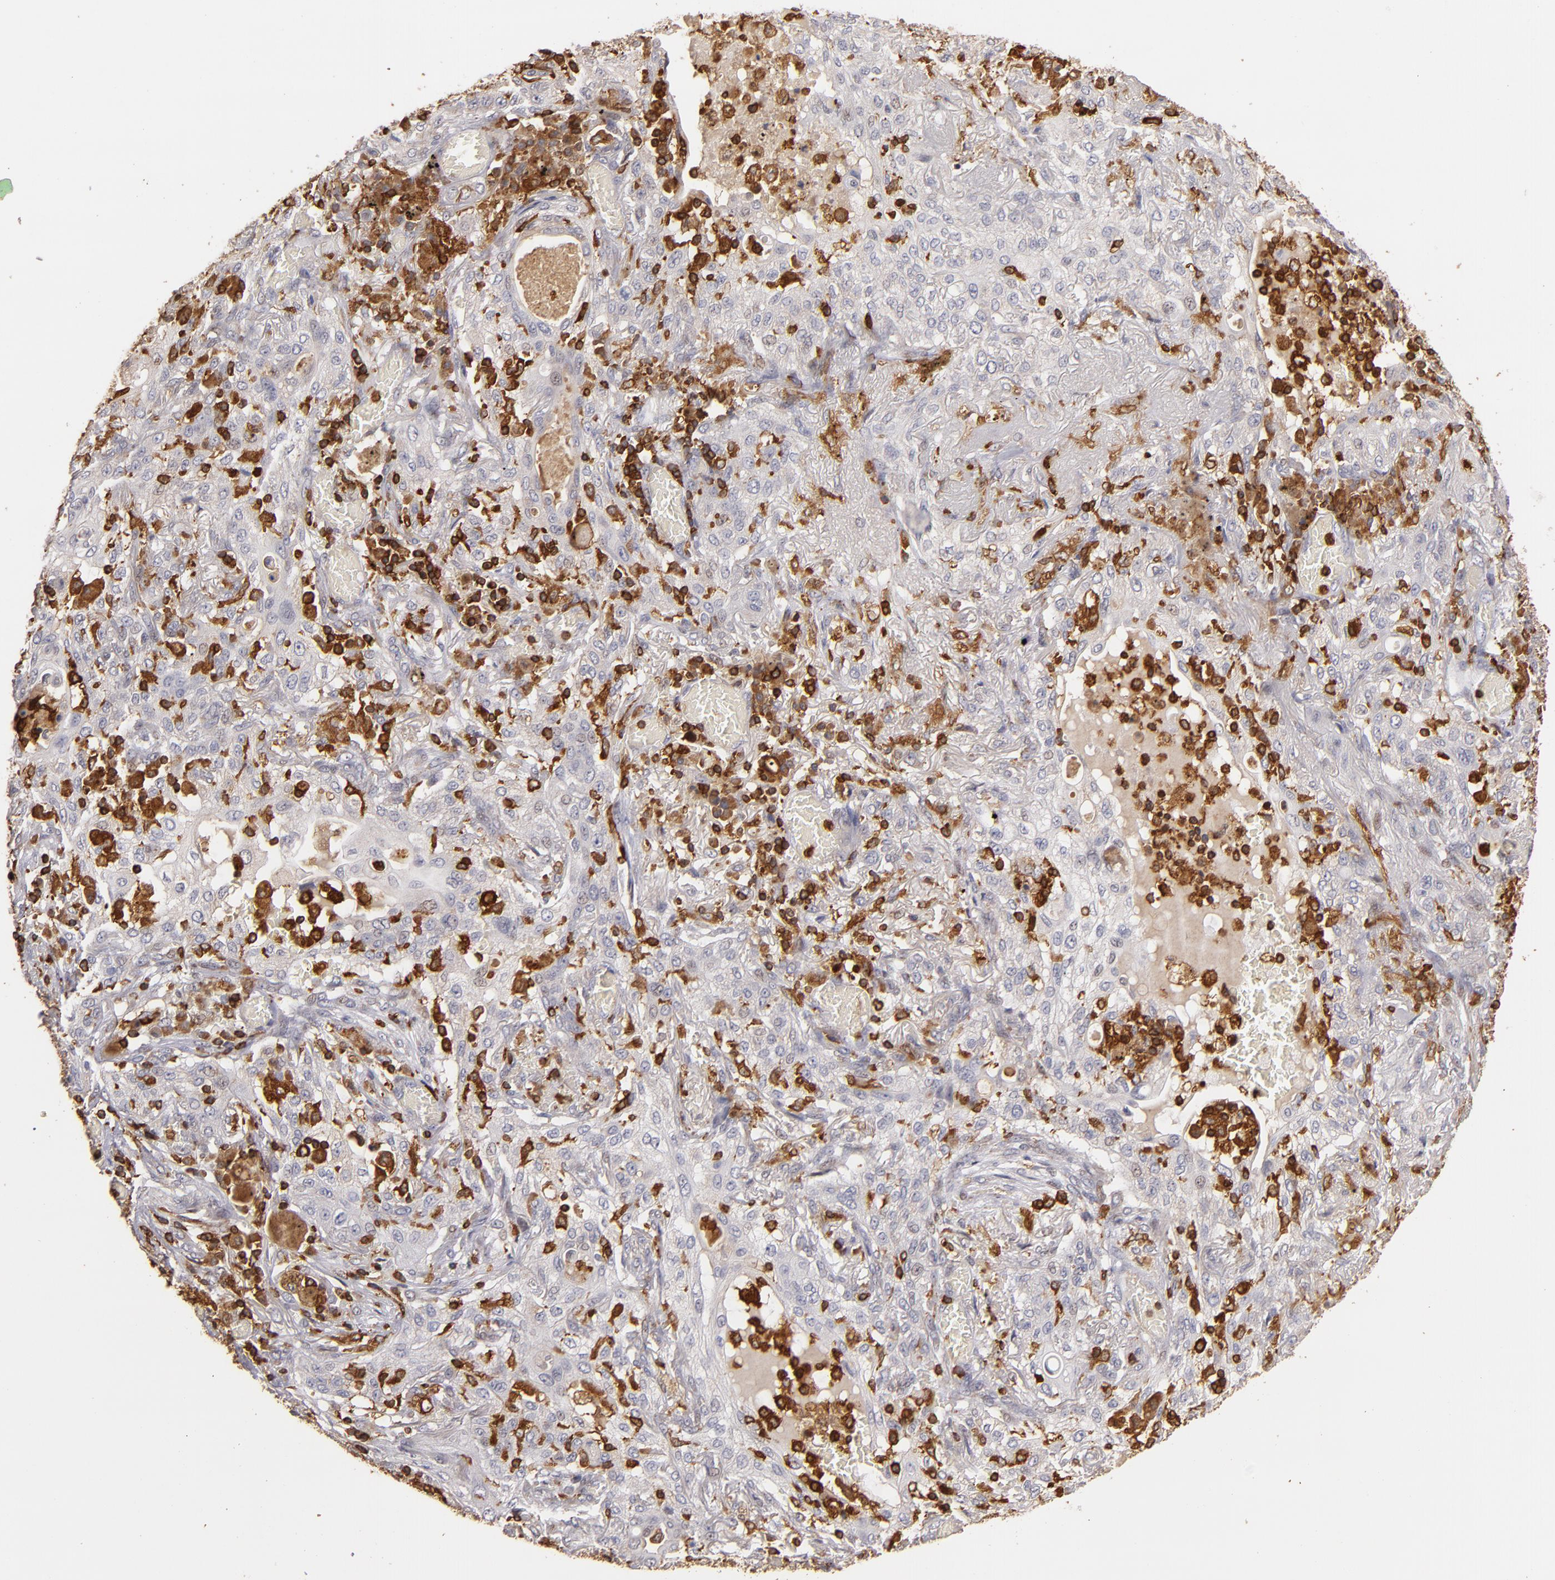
{"staining": {"intensity": "weak", "quantity": "<25%", "location": "cytoplasmic/membranous"}, "tissue": "lung cancer", "cell_type": "Tumor cells", "image_type": "cancer", "snomed": [{"axis": "morphology", "description": "Squamous cell carcinoma, NOS"}, {"axis": "topography", "description": "Lung"}], "caption": "DAB immunohistochemical staining of lung squamous cell carcinoma shows no significant expression in tumor cells.", "gene": "WAS", "patient": {"sex": "female", "age": 47}}